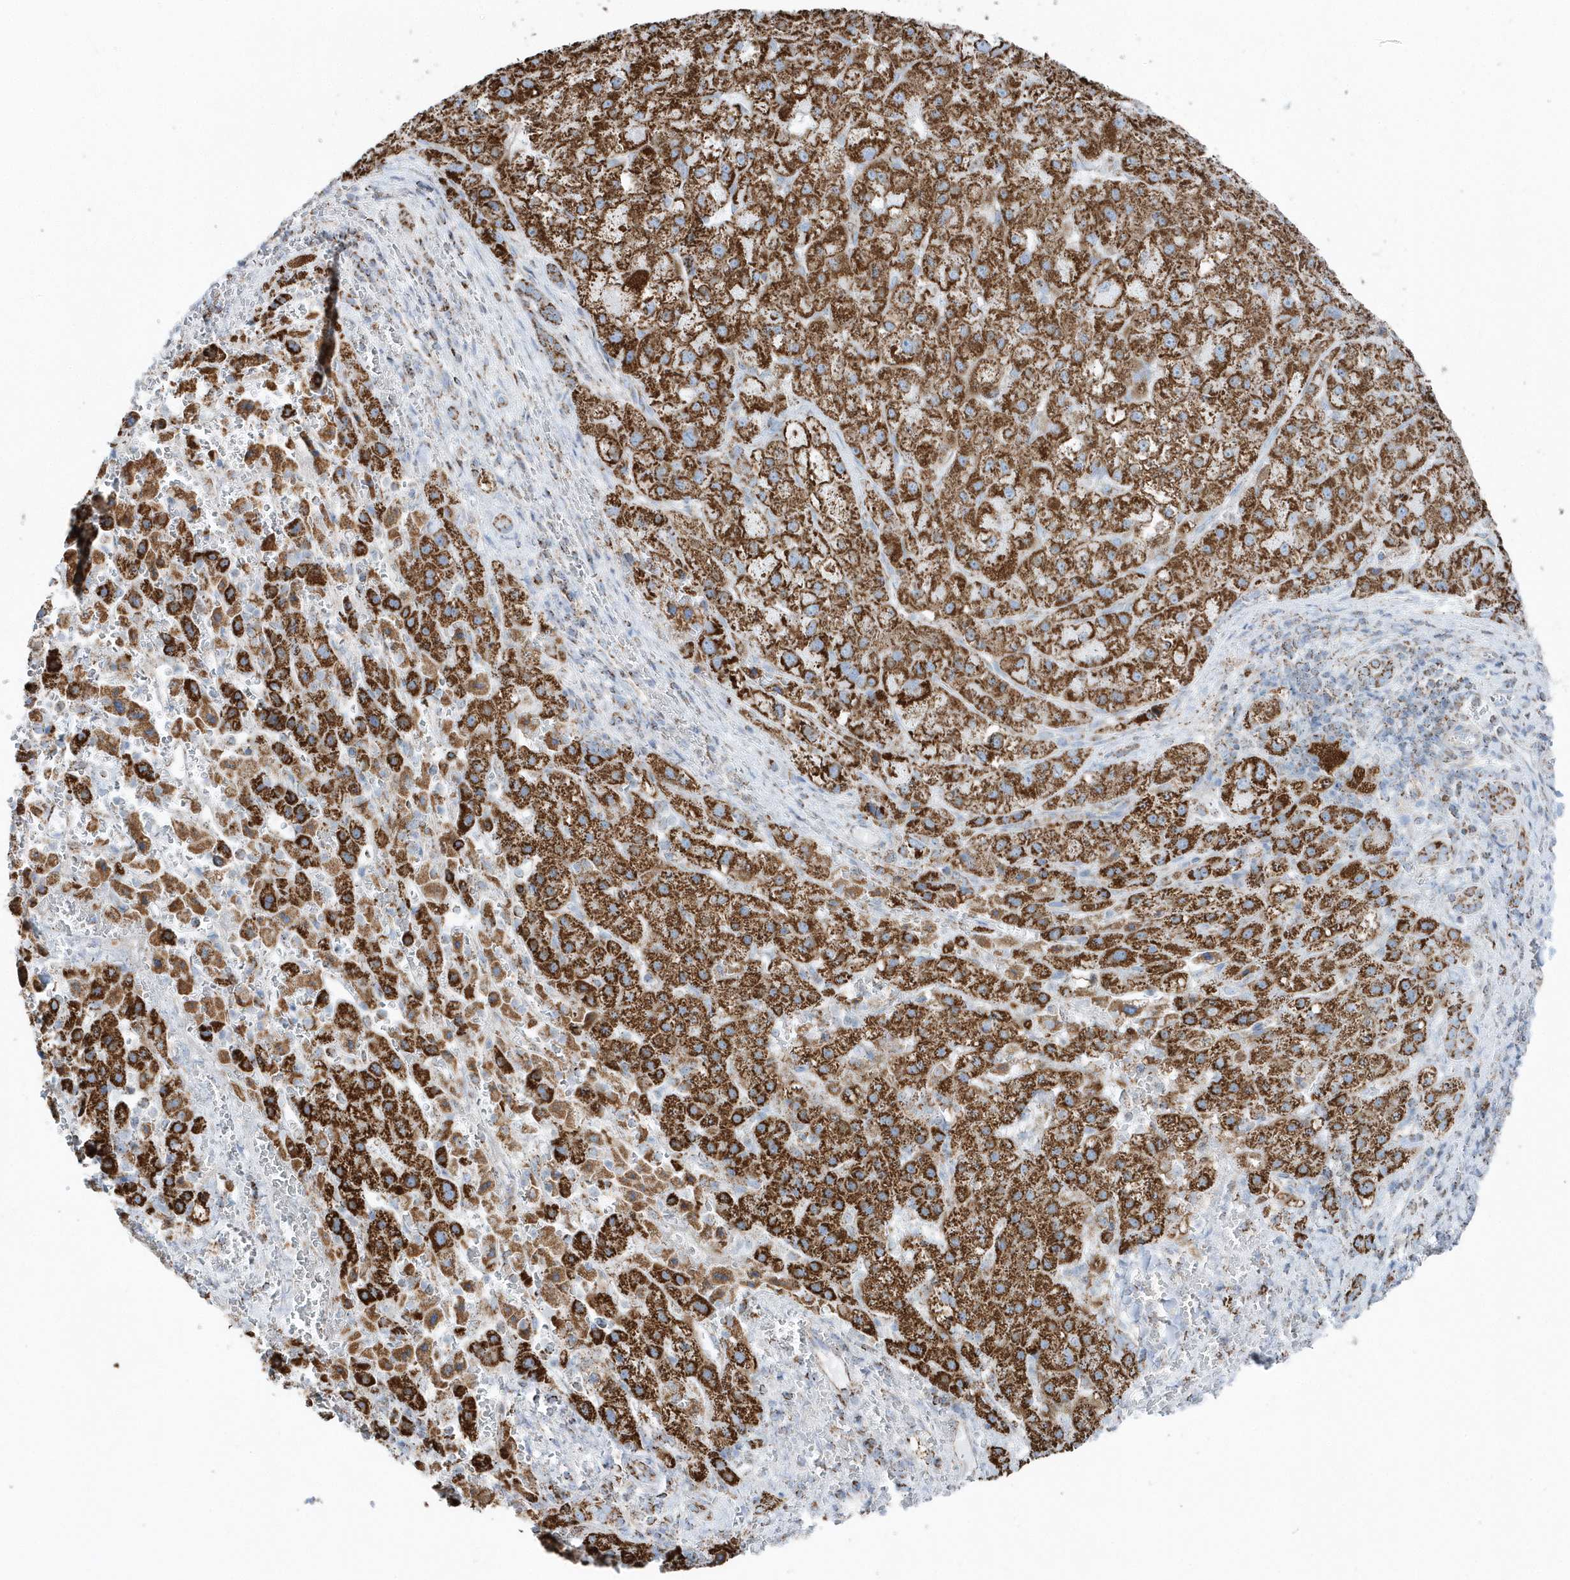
{"staining": {"intensity": "strong", "quantity": ">75%", "location": "cytoplasmic/membranous"}, "tissue": "liver cancer", "cell_type": "Tumor cells", "image_type": "cancer", "snomed": [{"axis": "morphology", "description": "Carcinoma, Hepatocellular, NOS"}, {"axis": "topography", "description": "Liver"}], "caption": "This histopathology image shows liver cancer stained with immunohistochemistry to label a protein in brown. The cytoplasmic/membranous of tumor cells show strong positivity for the protein. Nuclei are counter-stained blue.", "gene": "TMCO6", "patient": {"sex": "male", "age": 57}}